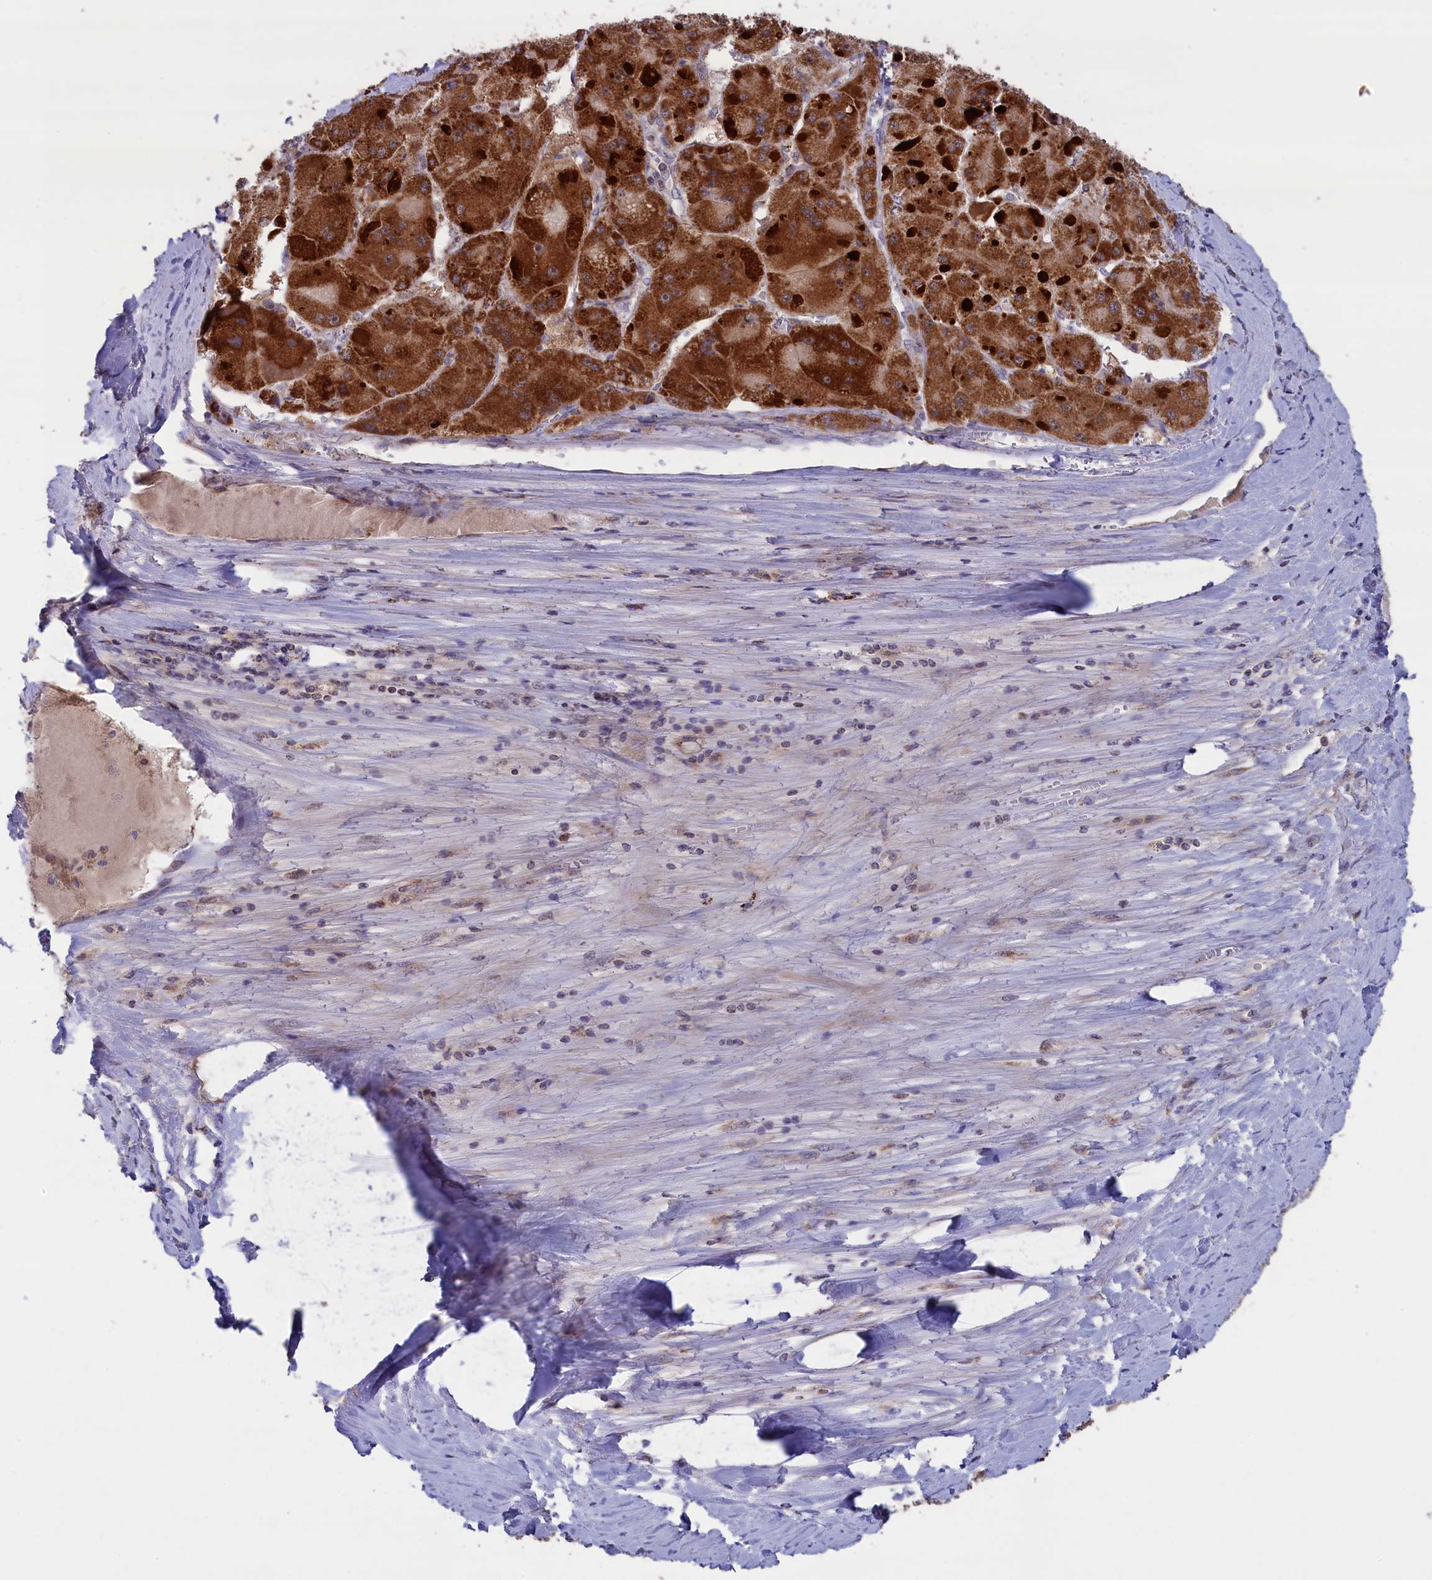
{"staining": {"intensity": "strong", "quantity": ">75%", "location": "cytoplasmic/membranous"}, "tissue": "liver cancer", "cell_type": "Tumor cells", "image_type": "cancer", "snomed": [{"axis": "morphology", "description": "Carcinoma, Hepatocellular, NOS"}, {"axis": "topography", "description": "Liver"}], "caption": "Immunohistochemical staining of human liver cancer exhibits high levels of strong cytoplasmic/membranous protein expression in about >75% of tumor cells. The staining is performed using DAB (3,3'-diaminobenzidine) brown chromogen to label protein expression. The nuclei are counter-stained blue using hematoxylin.", "gene": "TIMM44", "patient": {"sex": "female", "age": 73}}